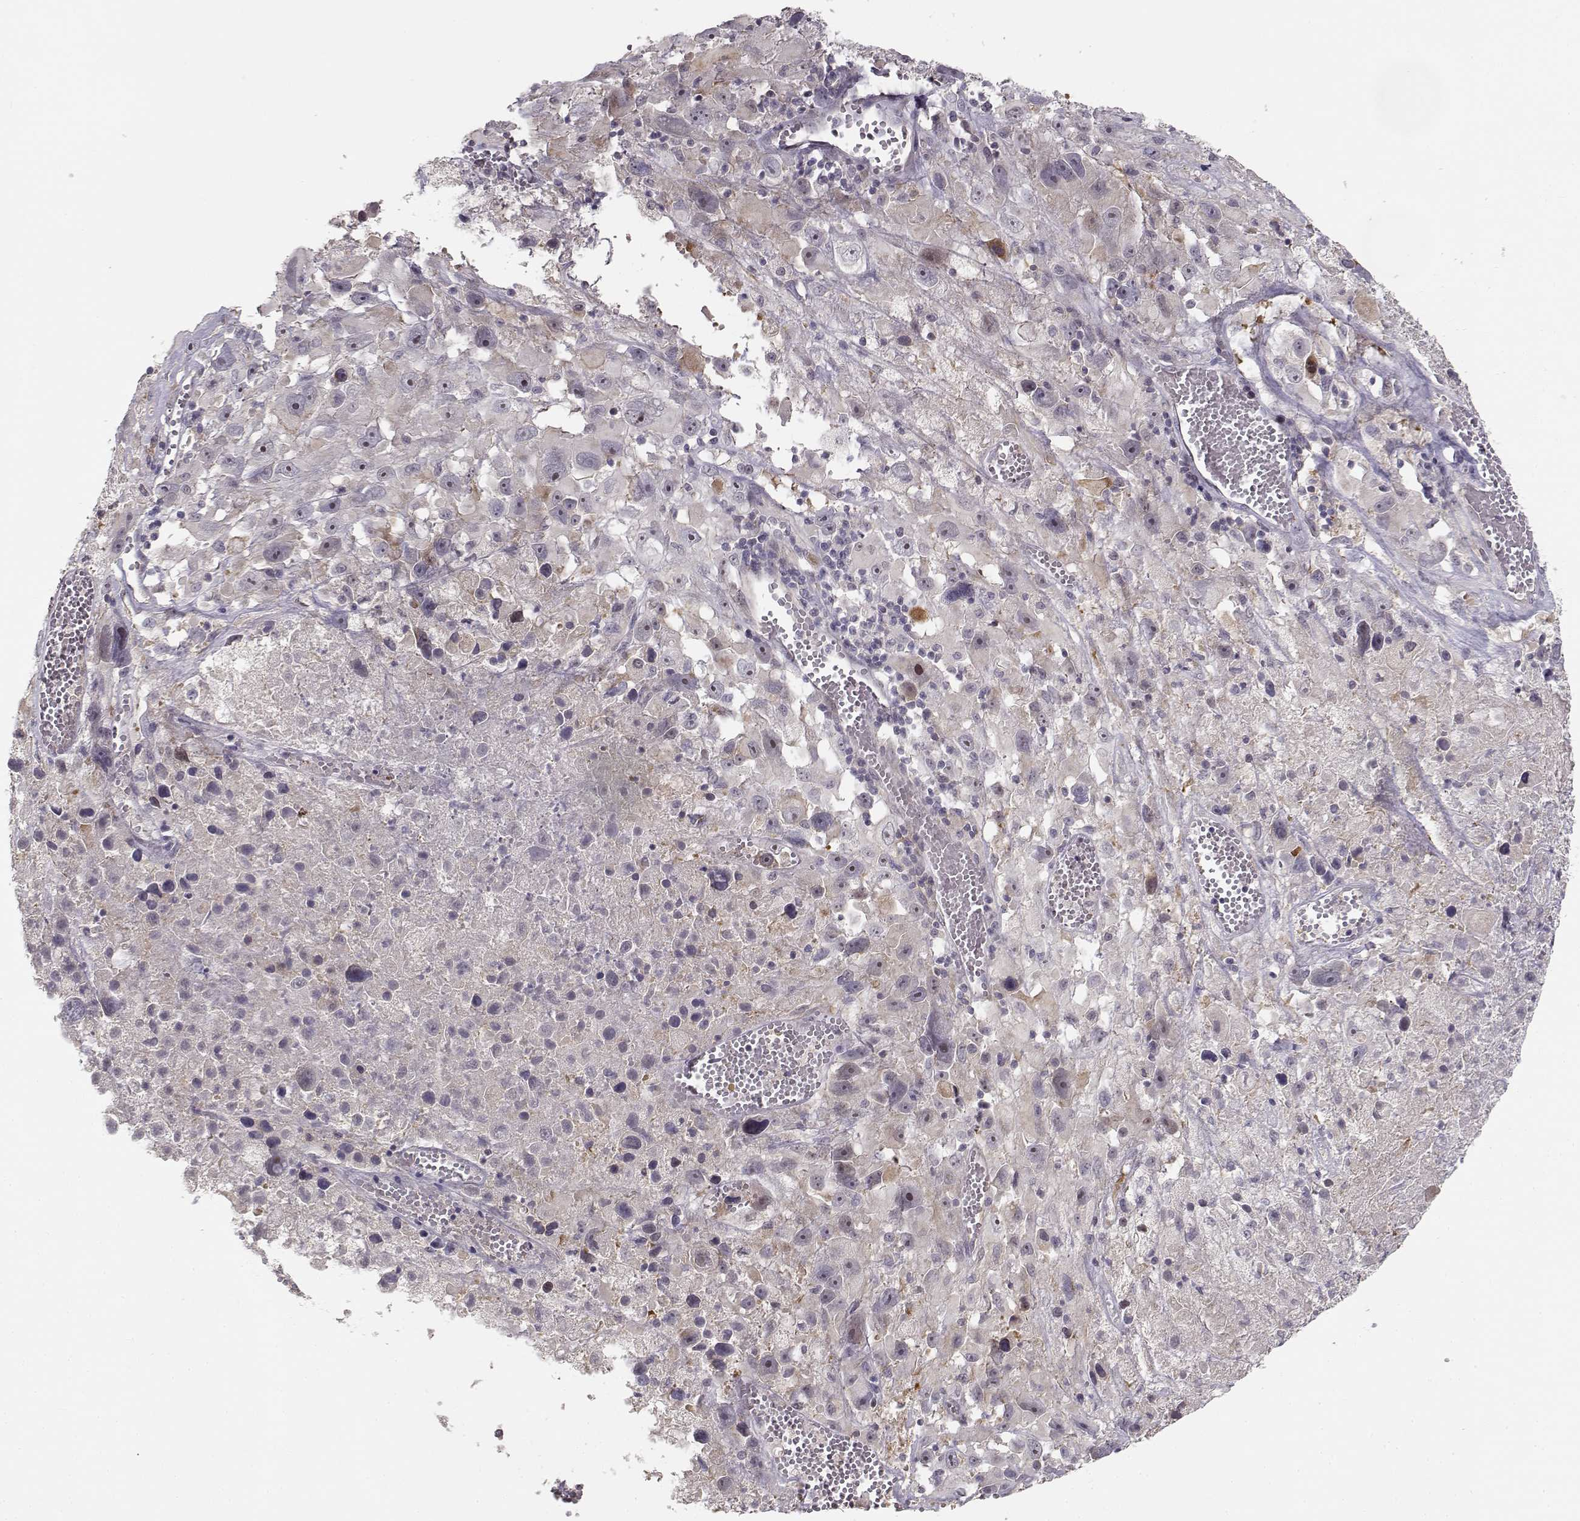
{"staining": {"intensity": "negative", "quantity": "none", "location": "none"}, "tissue": "melanoma", "cell_type": "Tumor cells", "image_type": "cancer", "snomed": [{"axis": "morphology", "description": "Malignant melanoma, Metastatic site"}, {"axis": "topography", "description": "Lymph node"}], "caption": "DAB immunohistochemical staining of malignant melanoma (metastatic site) demonstrates no significant positivity in tumor cells.", "gene": "RGS9BP", "patient": {"sex": "male", "age": 50}}